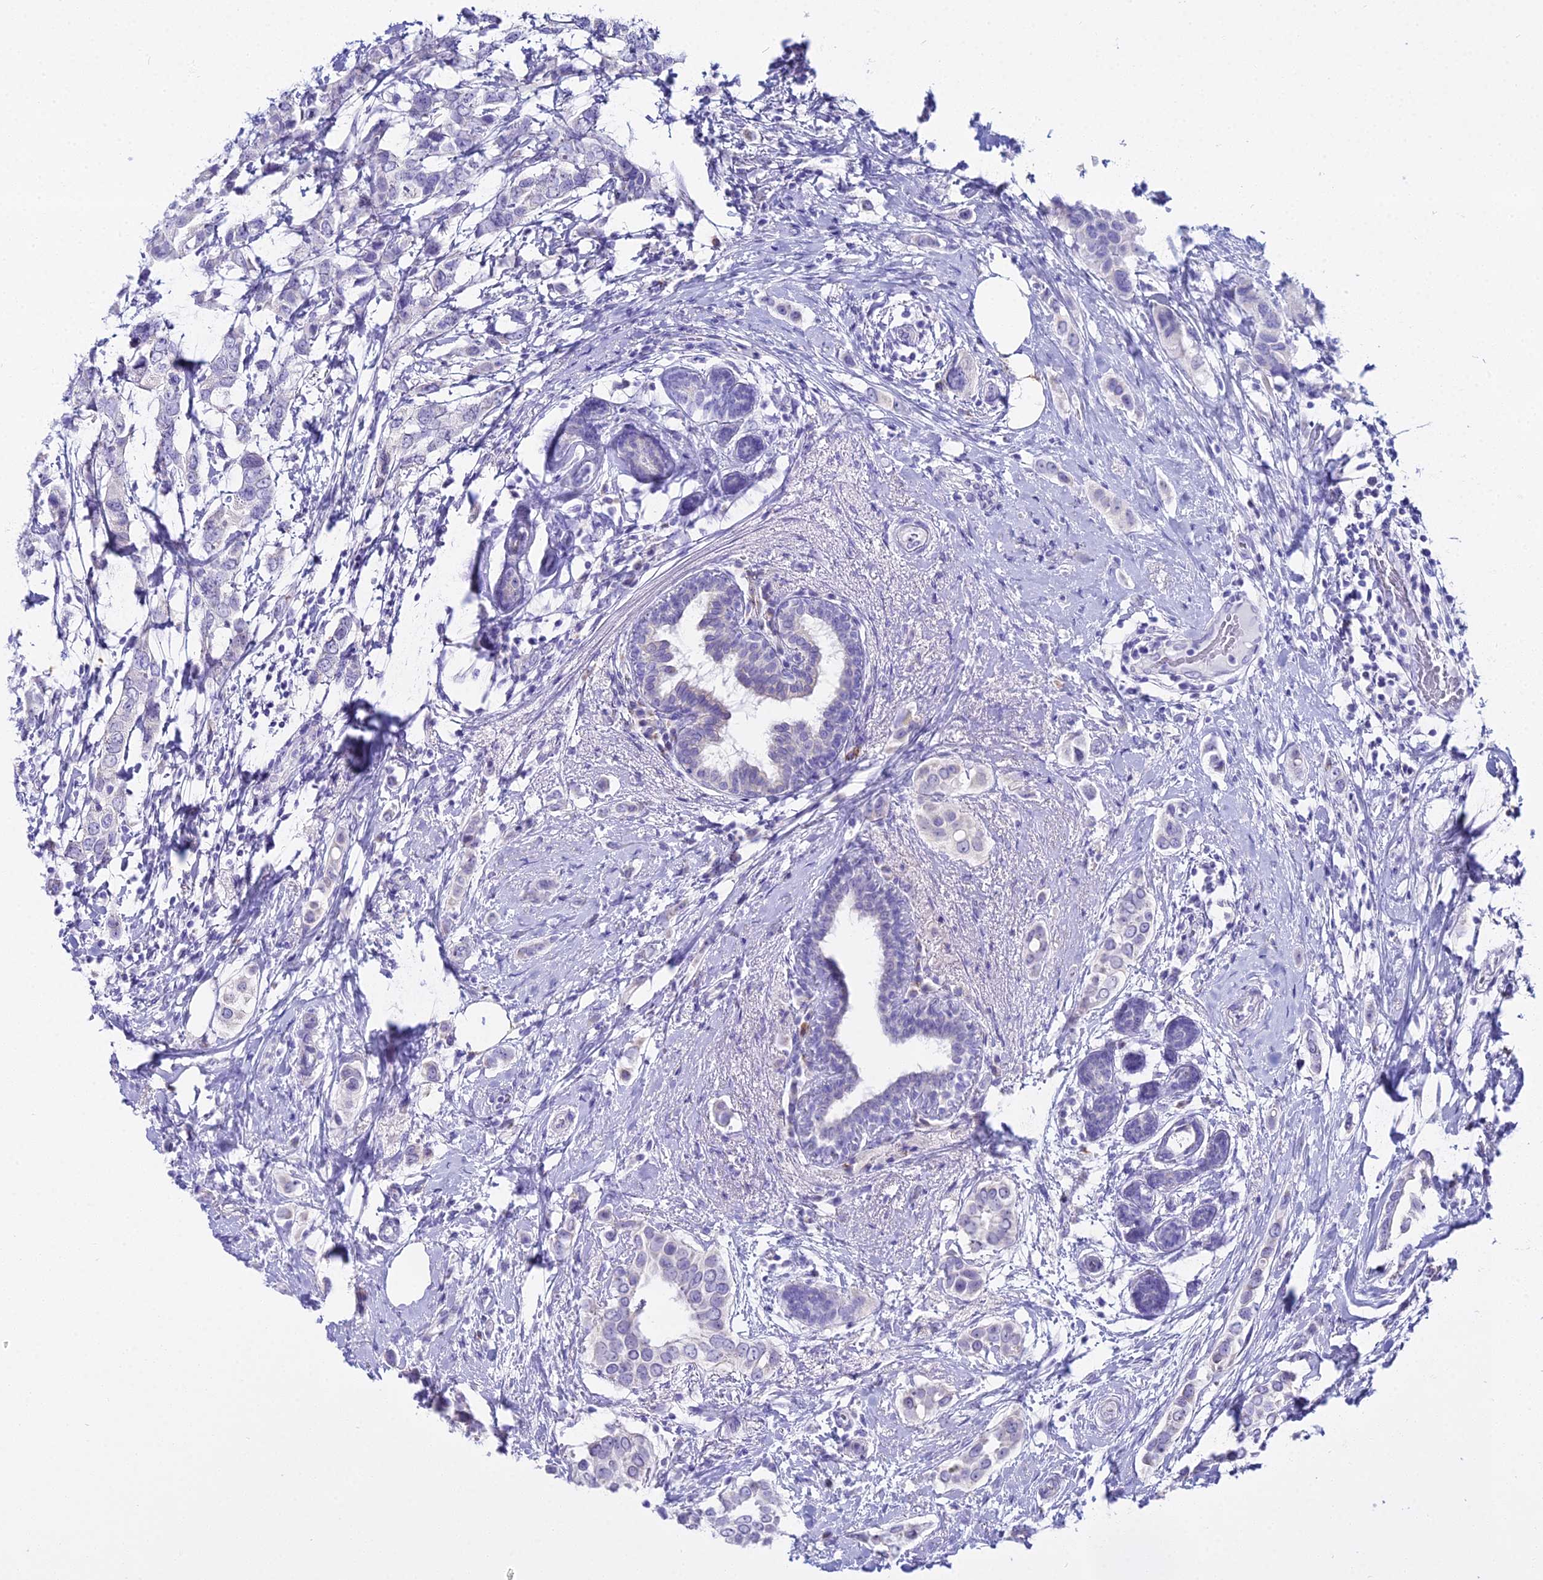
{"staining": {"intensity": "negative", "quantity": "none", "location": "none"}, "tissue": "breast cancer", "cell_type": "Tumor cells", "image_type": "cancer", "snomed": [{"axis": "morphology", "description": "Lobular carcinoma"}, {"axis": "topography", "description": "Breast"}], "caption": "Tumor cells are negative for brown protein staining in breast lobular carcinoma.", "gene": "CGB2", "patient": {"sex": "female", "age": 51}}